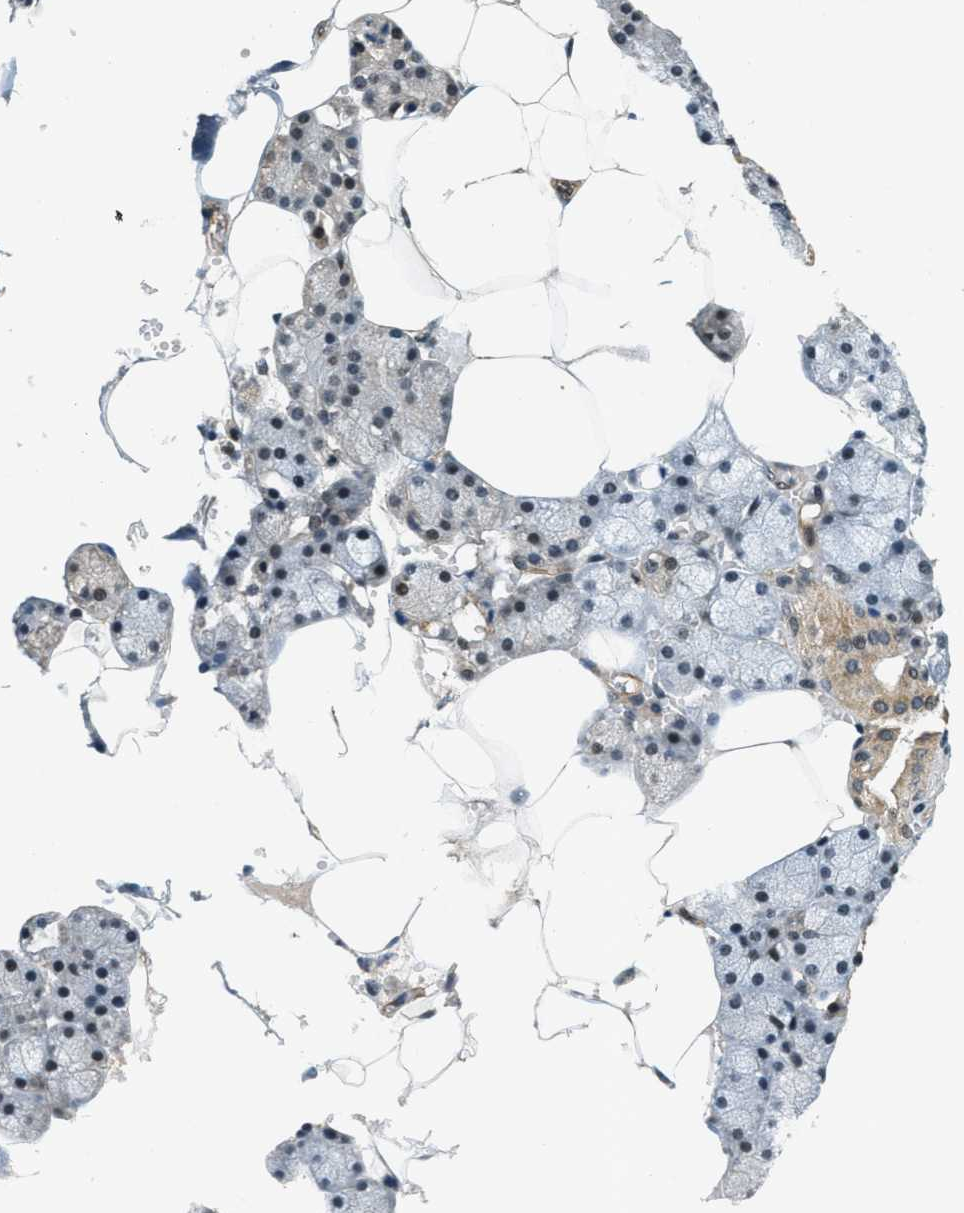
{"staining": {"intensity": "moderate", "quantity": "<25%", "location": "cytoplasmic/membranous,nuclear"}, "tissue": "salivary gland", "cell_type": "Glandular cells", "image_type": "normal", "snomed": [{"axis": "morphology", "description": "Normal tissue, NOS"}, {"axis": "topography", "description": "Salivary gland"}], "caption": "Immunohistochemistry (IHC) of unremarkable salivary gland shows low levels of moderate cytoplasmic/membranous,nuclear expression in approximately <25% of glandular cells. (DAB IHC with brightfield microscopy, high magnification).", "gene": "MED21", "patient": {"sex": "male", "age": 62}}